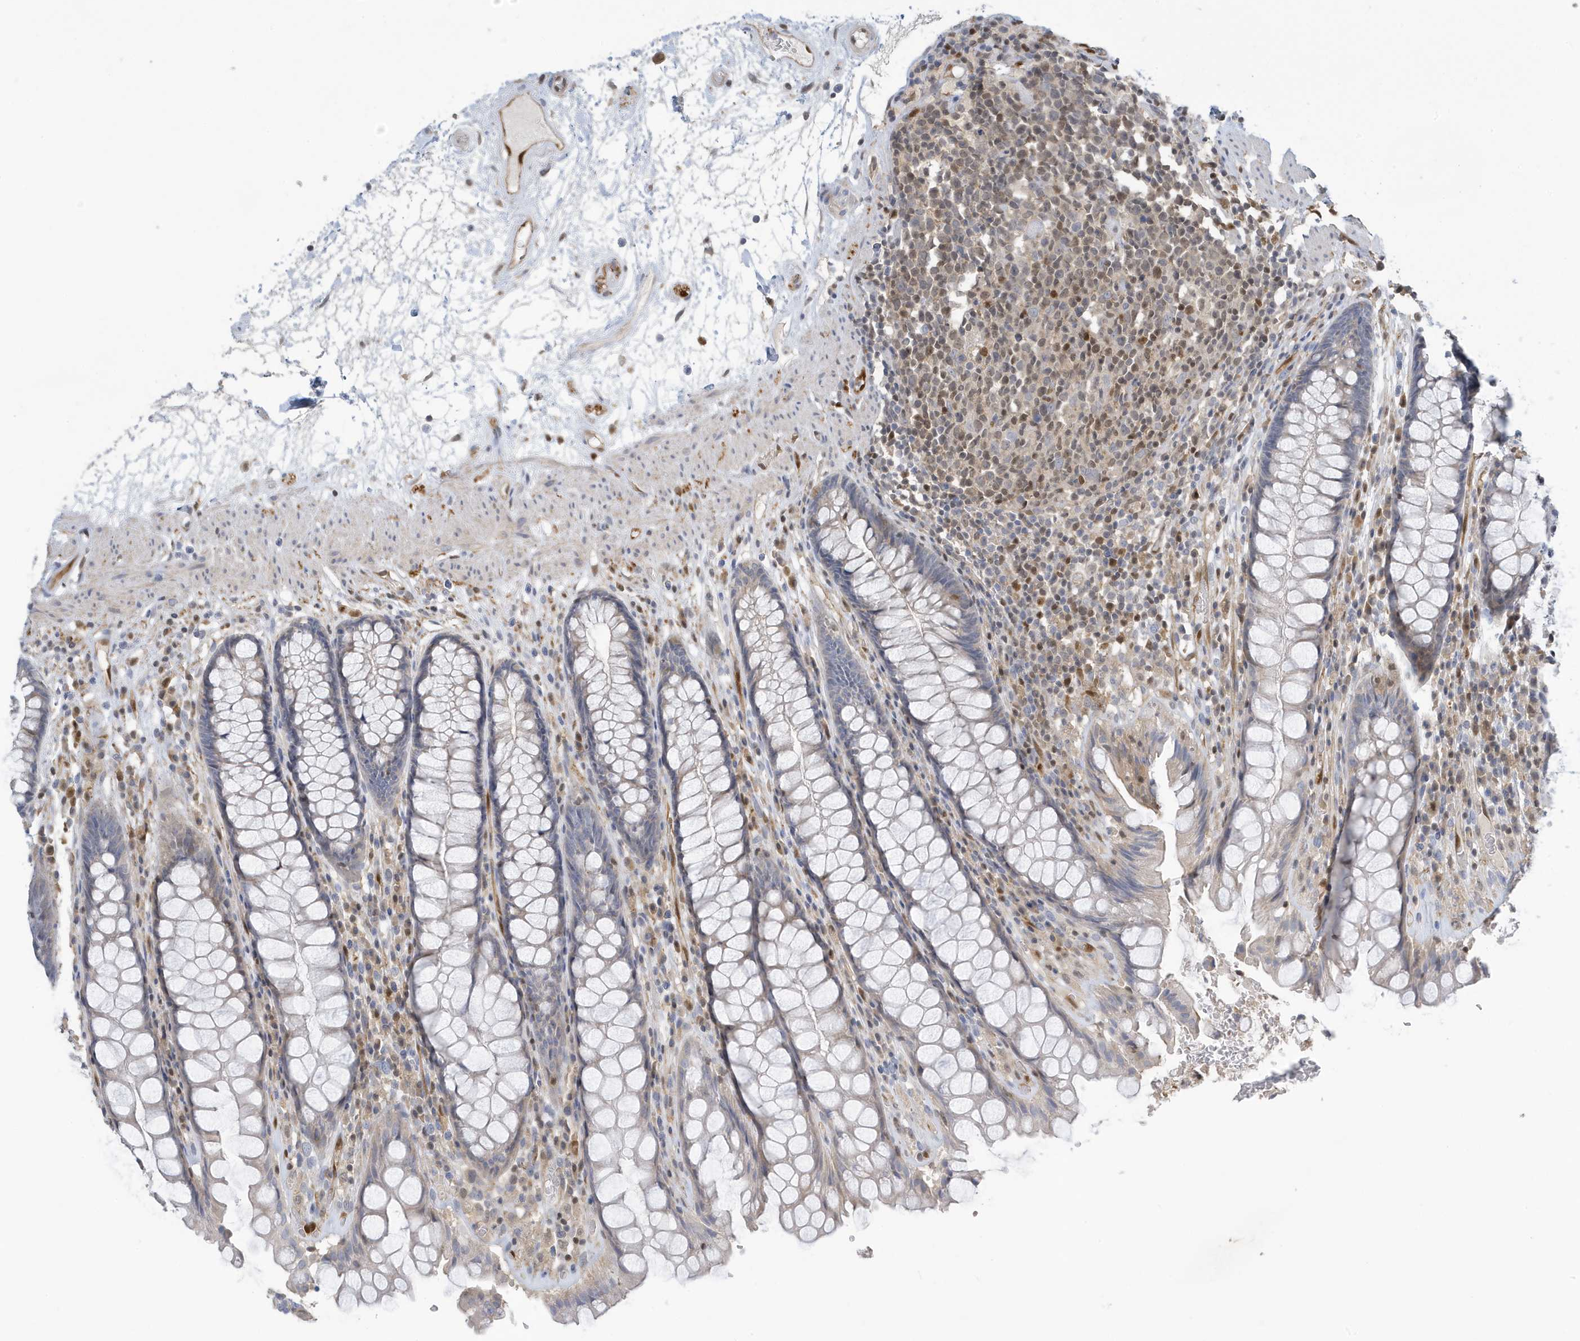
{"staining": {"intensity": "weak", "quantity": "25%-75%", "location": "cytoplasmic/membranous,nuclear"}, "tissue": "rectum", "cell_type": "Glandular cells", "image_type": "normal", "snomed": [{"axis": "morphology", "description": "Normal tissue, NOS"}, {"axis": "topography", "description": "Rectum"}], "caption": "An IHC micrograph of benign tissue is shown. Protein staining in brown shows weak cytoplasmic/membranous,nuclear positivity in rectum within glandular cells. (DAB IHC with brightfield microscopy, high magnification).", "gene": "NCOA7", "patient": {"sex": "male", "age": 64}}